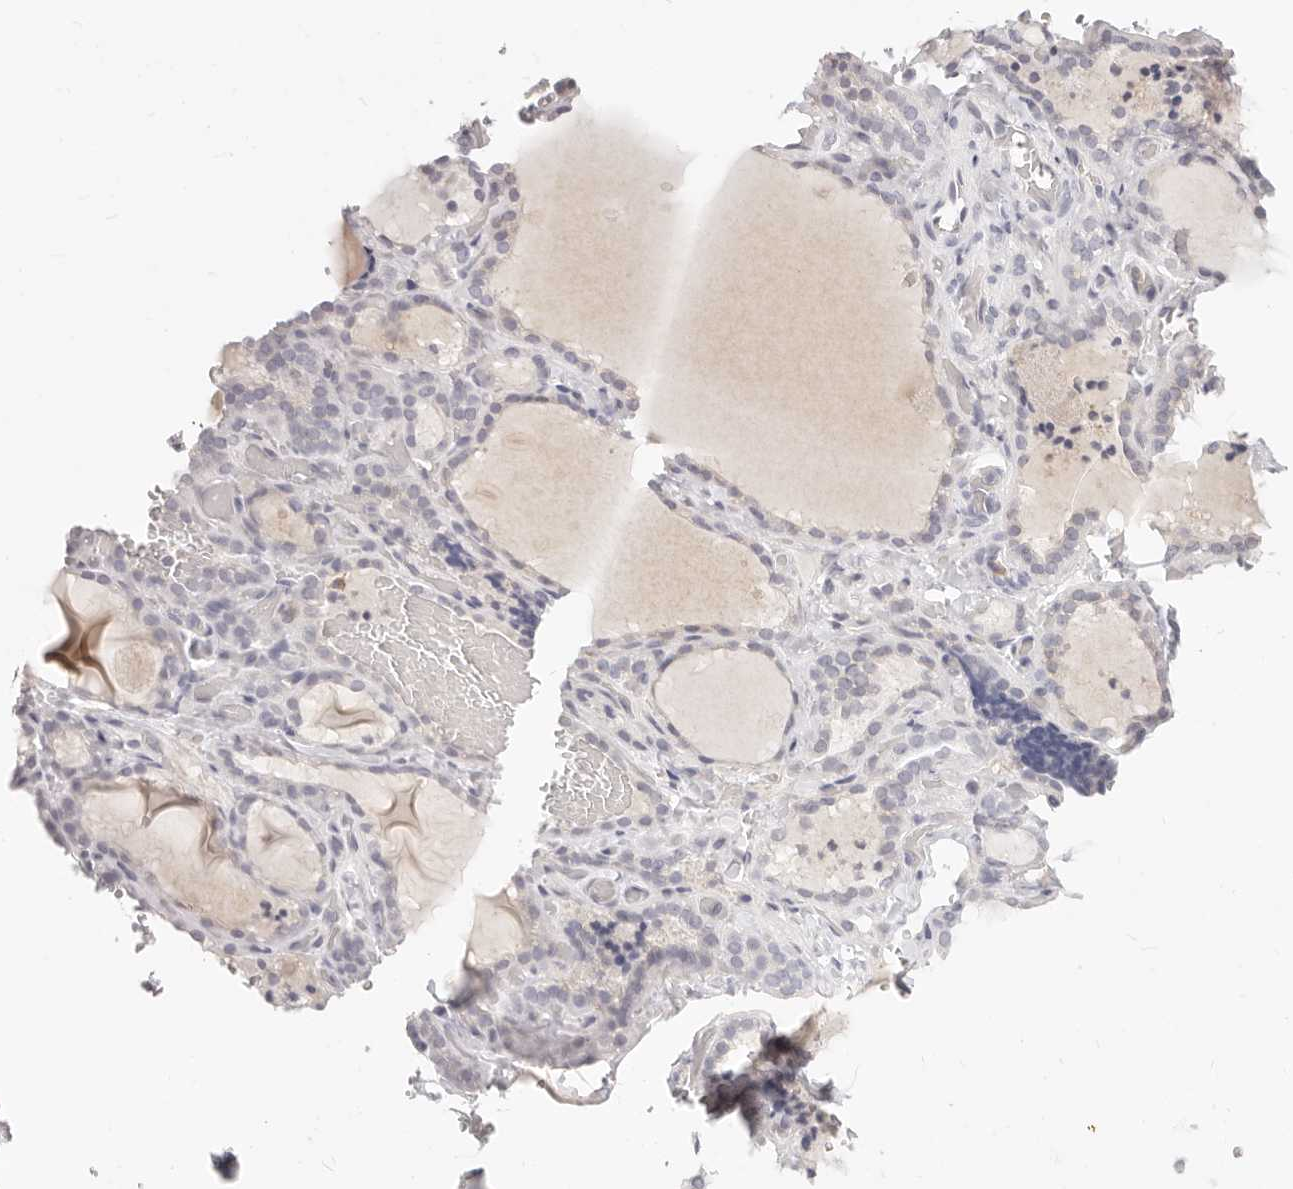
{"staining": {"intensity": "weak", "quantity": "<25%", "location": "cytoplasmic/membranous,nuclear"}, "tissue": "thyroid gland", "cell_type": "Glandular cells", "image_type": "normal", "snomed": [{"axis": "morphology", "description": "Normal tissue, NOS"}, {"axis": "topography", "description": "Thyroid gland"}], "caption": "An image of human thyroid gland is negative for staining in glandular cells.", "gene": "ASCL1", "patient": {"sex": "female", "age": 22}}